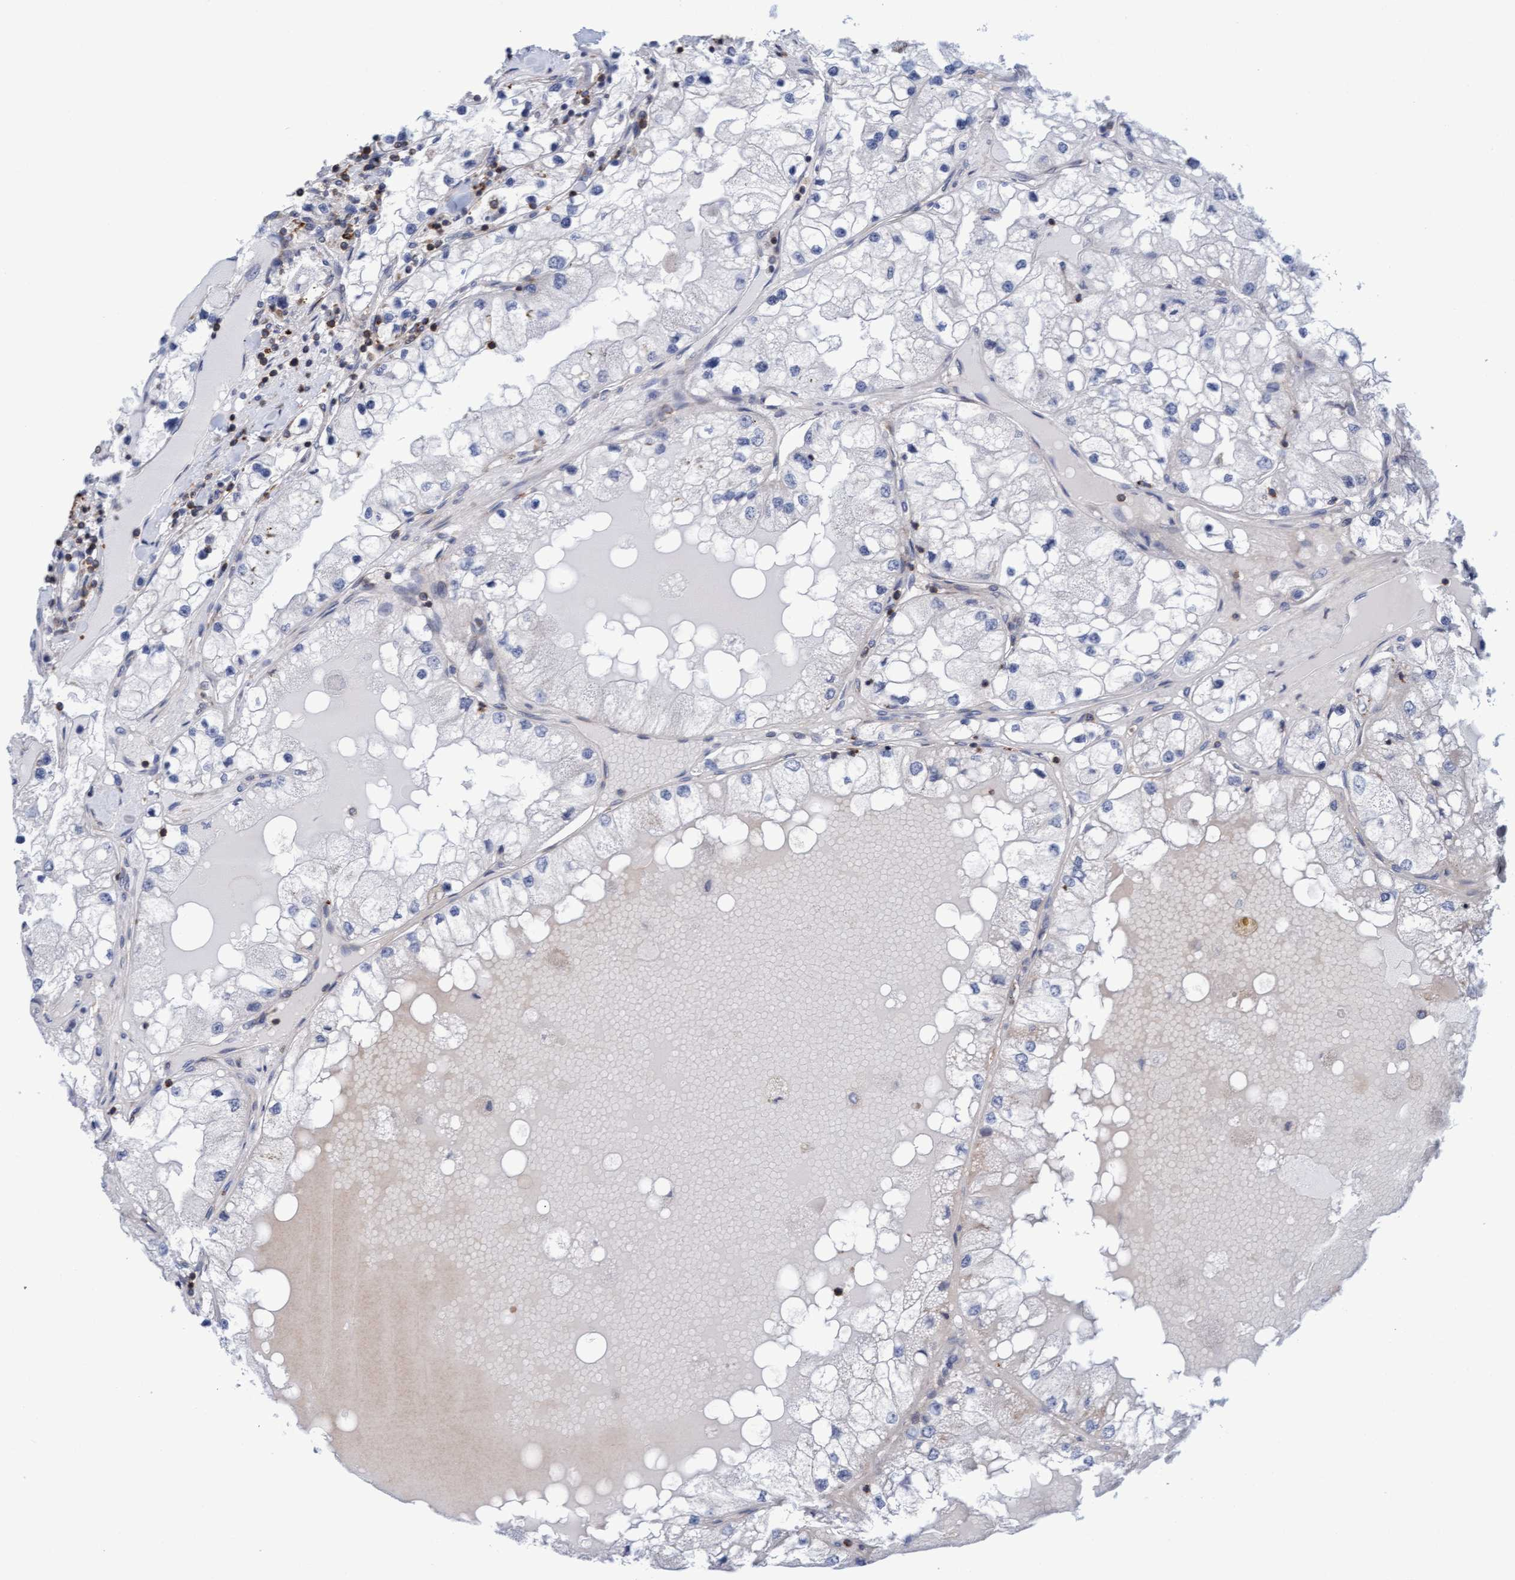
{"staining": {"intensity": "negative", "quantity": "none", "location": "none"}, "tissue": "renal cancer", "cell_type": "Tumor cells", "image_type": "cancer", "snomed": [{"axis": "morphology", "description": "Adenocarcinoma, NOS"}, {"axis": "topography", "description": "Kidney"}], "caption": "Tumor cells show no significant protein staining in renal cancer.", "gene": "FNBP1", "patient": {"sex": "male", "age": 68}}